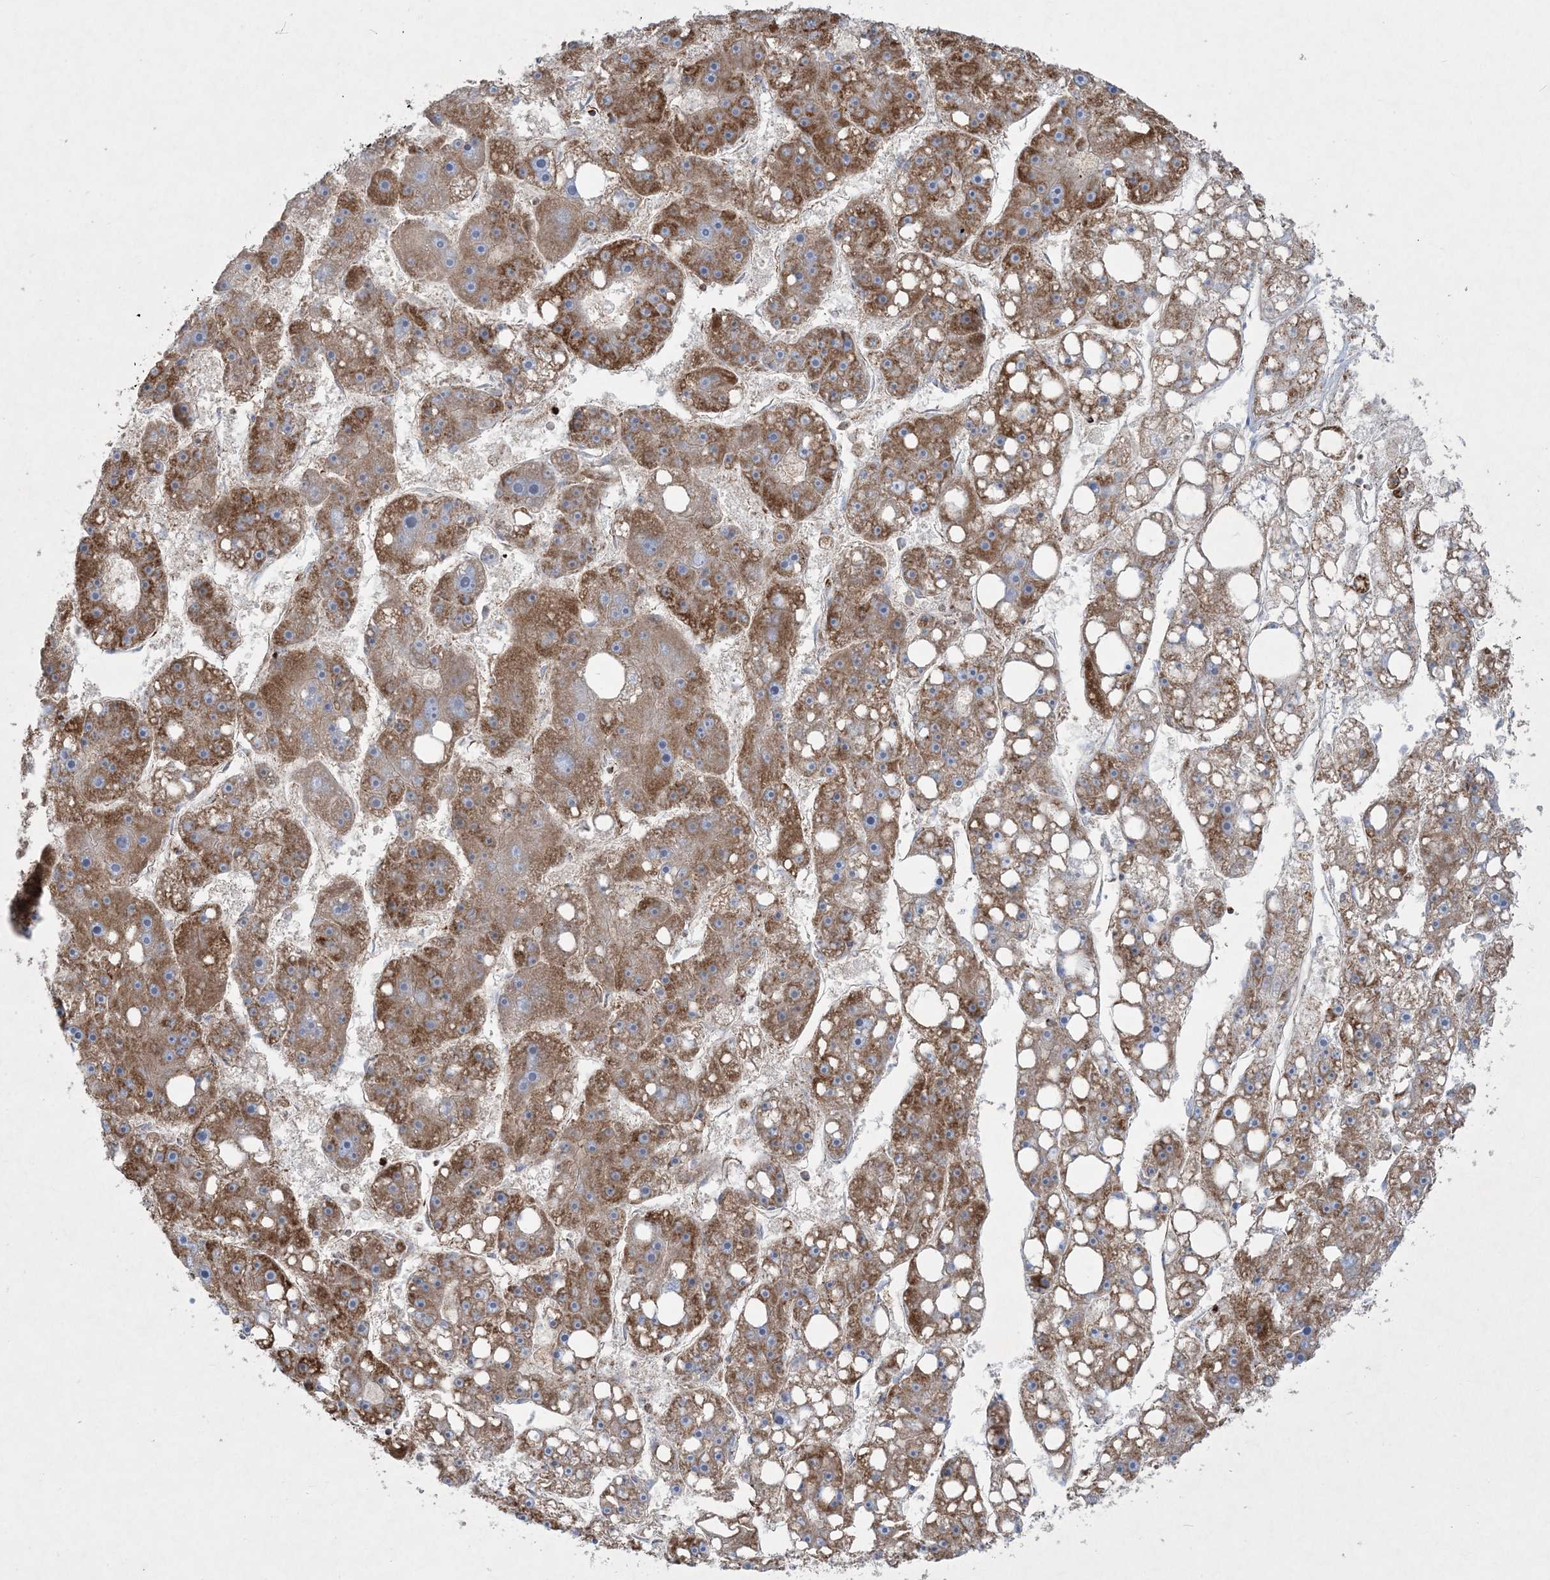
{"staining": {"intensity": "moderate", "quantity": ">75%", "location": "cytoplasmic/membranous"}, "tissue": "liver cancer", "cell_type": "Tumor cells", "image_type": "cancer", "snomed": [{"axis": "morphology", "description": "Carcinoma, Hepatocellular, NOS"}, {"axis": "topography", "description": "Liver"}], "caption": "Moderate cytoplasmic/membranous protein expression is appreciated in about >75% of tumor cells in liver cancer.", "gene": "BEND4", "patient": {"sex": "female", "age": 61}}